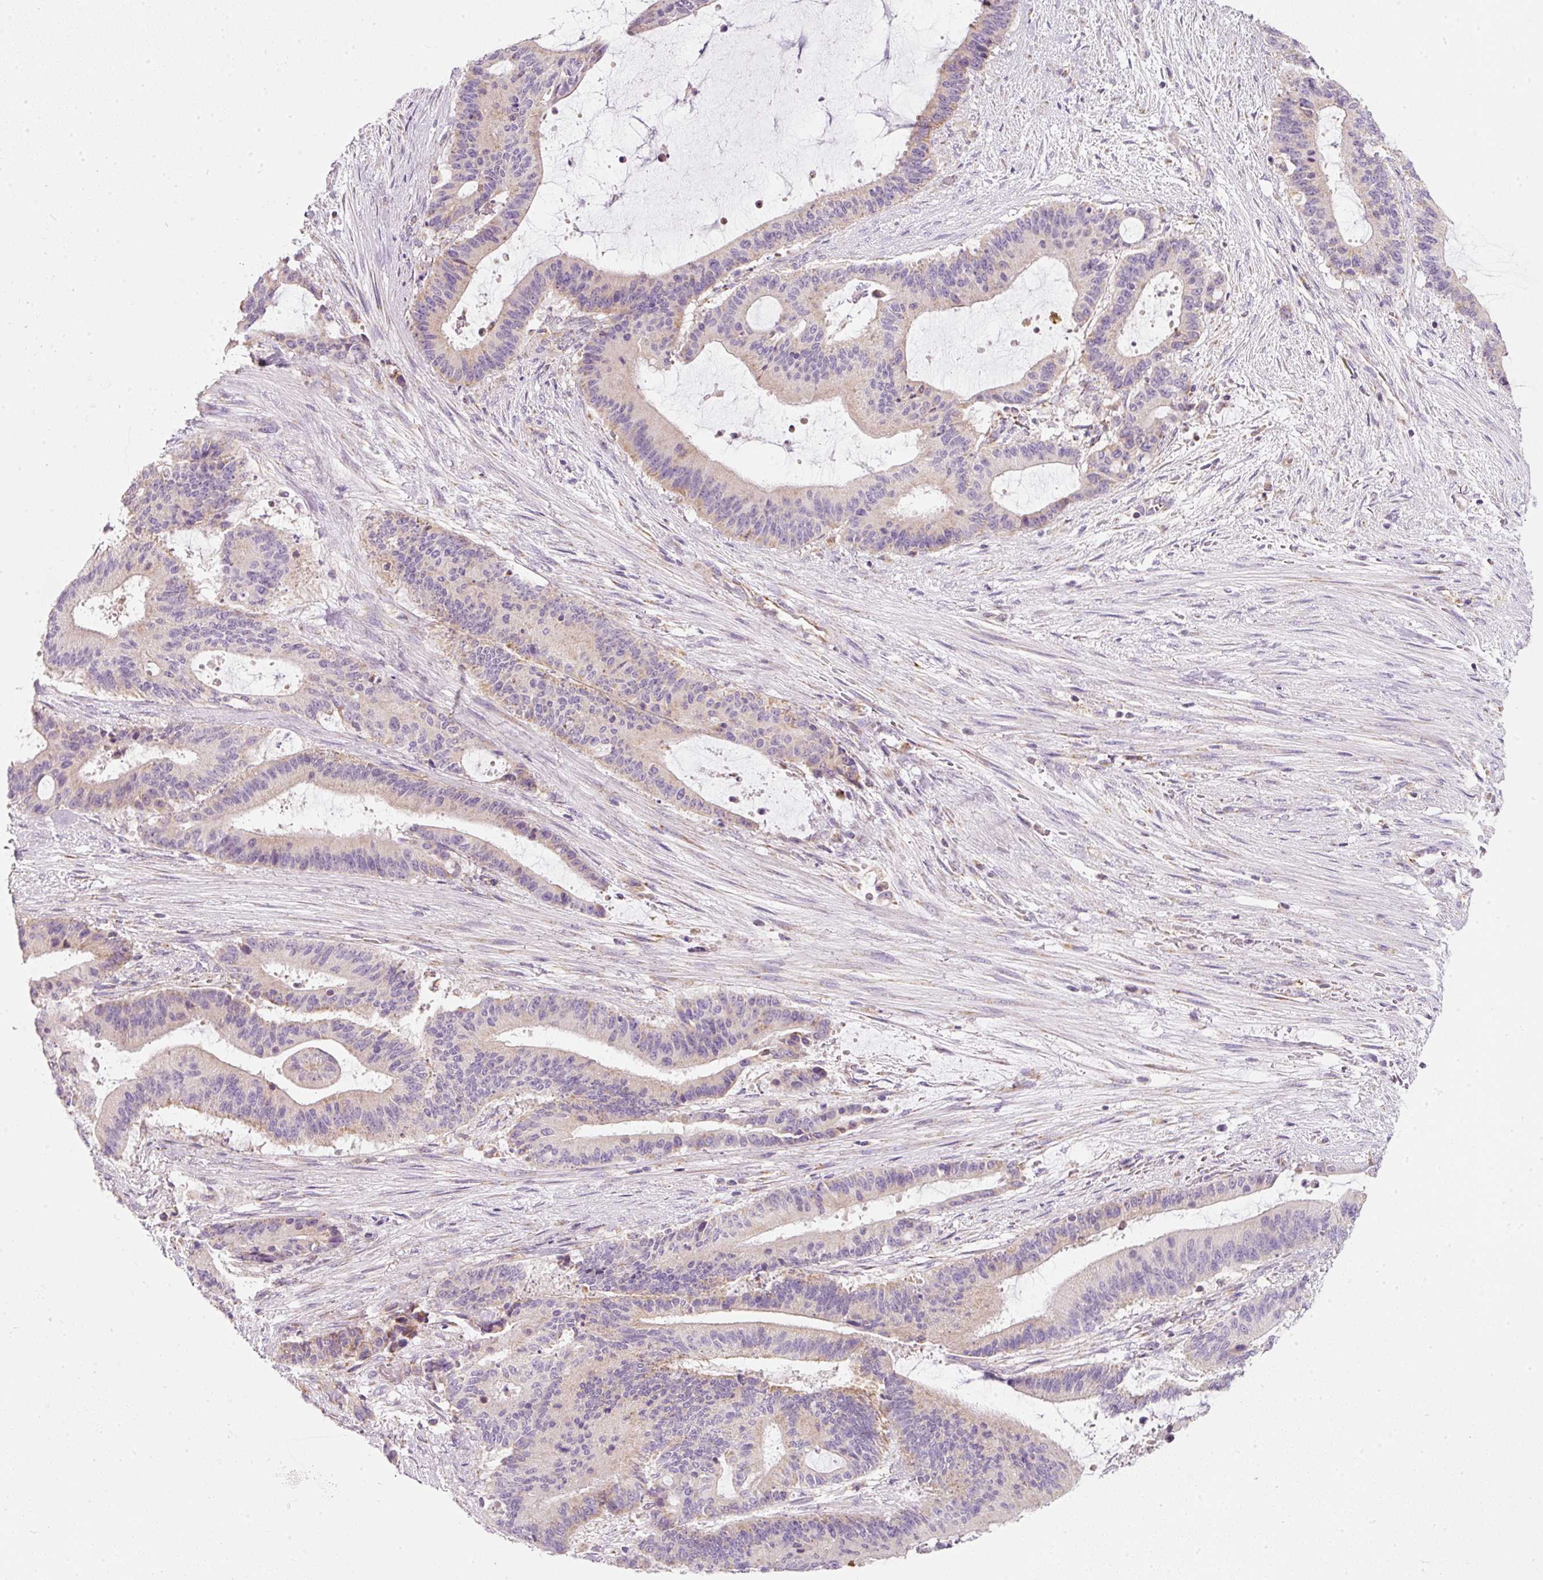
{"staining": {"intensity": "weak", "quantity": "<25%", "location": "cytoplasmic/membranous"}, "tissue": "liver cancer", "cell_type": "Tumor cells", "image_type": "cancer", "snomed": [{"axis": "morphology", "description": "Normal tissue, NOS"}, {"axis": "morphology", "description": "Cholangiocarcinoma"}, {"axis": "topography", "description": "Liver"}, {"axis": "topography", "description": "Peripheral nerve tissue"}], "caption": "Tumor cells are negative for brown protein staining in liver cancer. Nuclei are stained in blue.", "gene": "NDUFA1", "patient": {"sex": "female", "age": 73}}